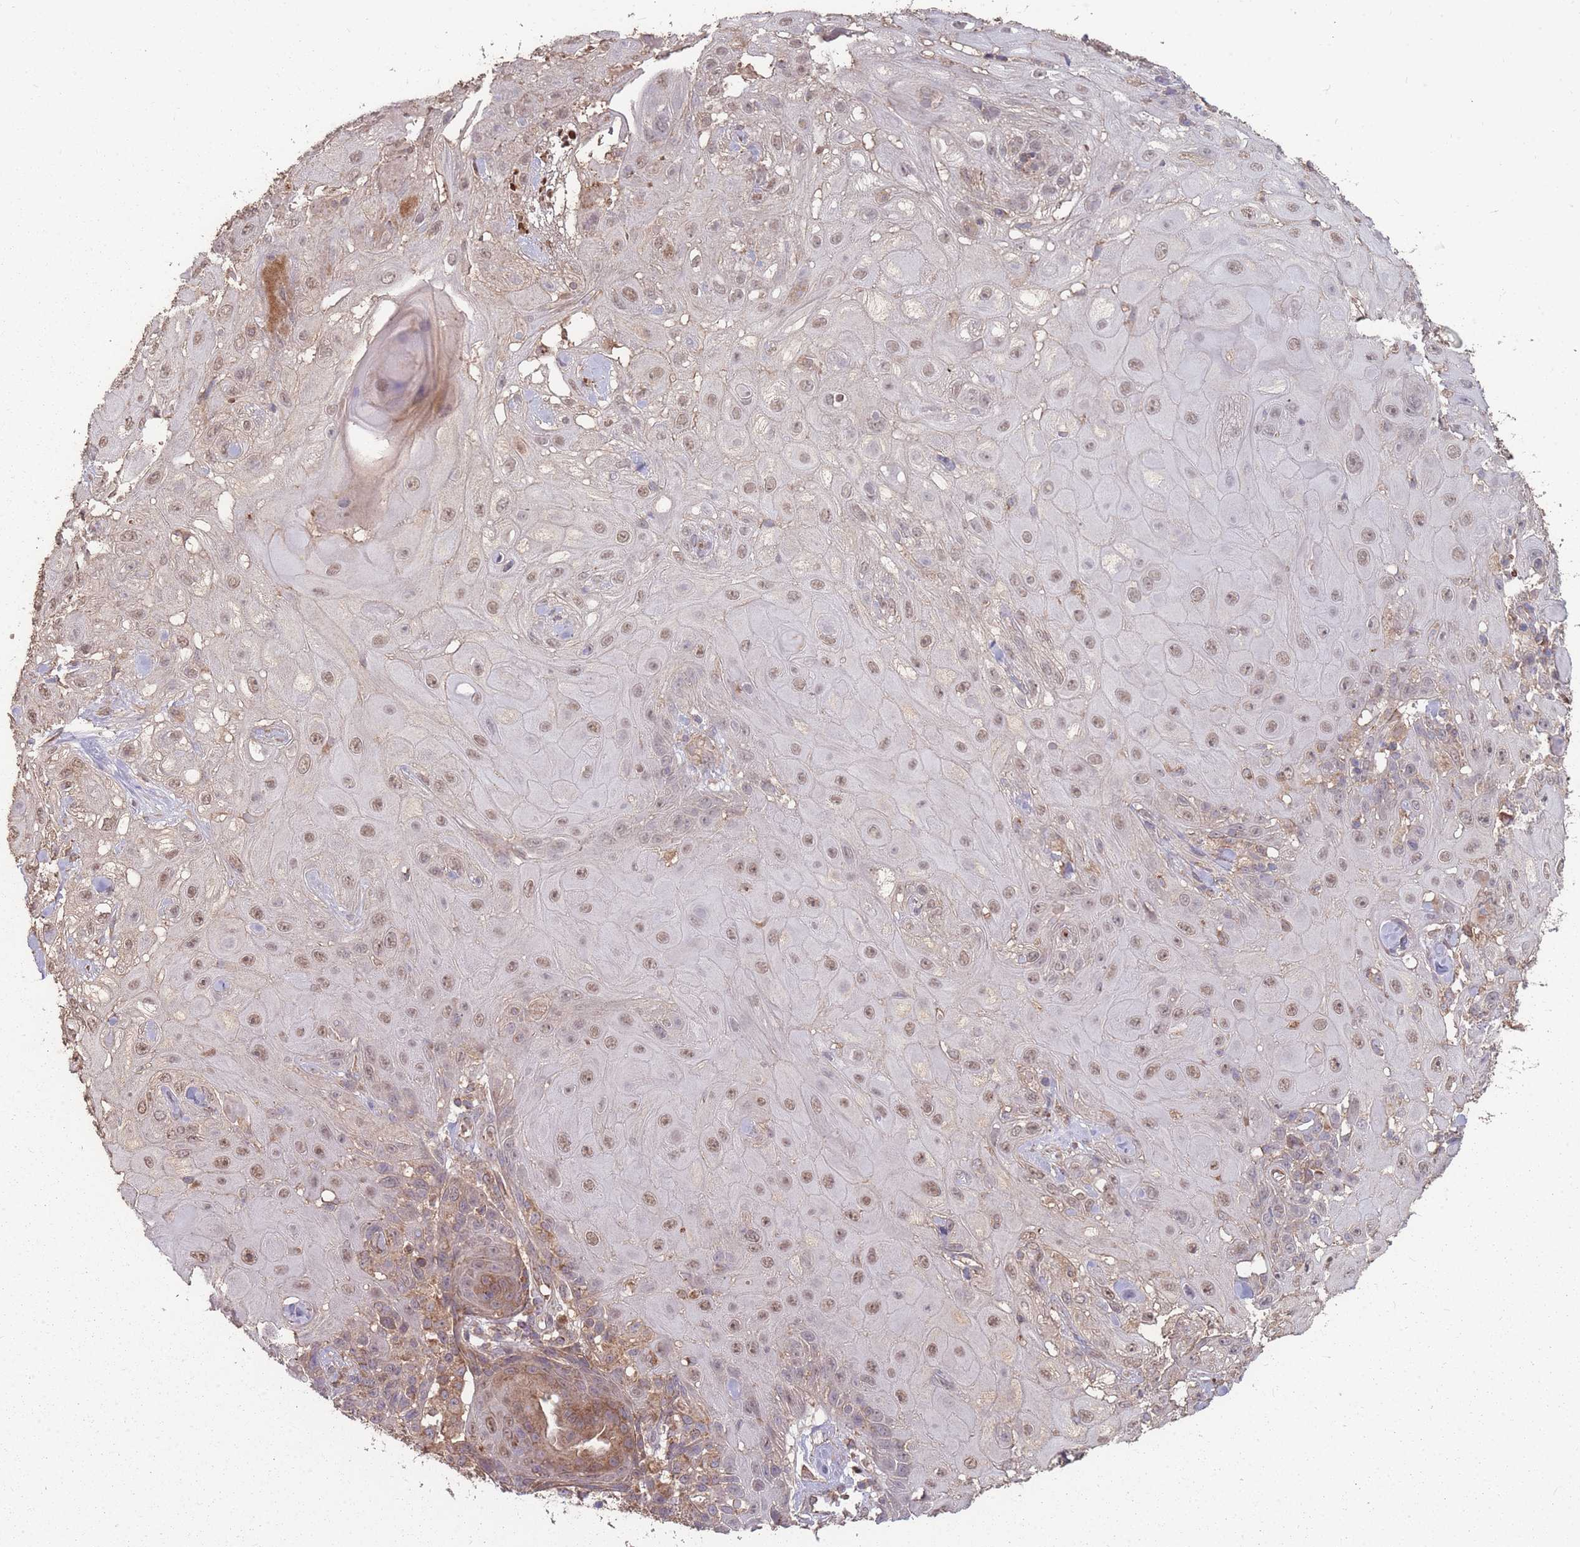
{"staining": {"intensity": "moderate", "quantity": ">75%", "location": "nuclear"}, "tissue": "skin cancer", "cell_type": "Tumor cells", "image_type": "cancer", "snomed": [{"axis": "morphology", "description": "Normal tissue, NOS"}, {"axis": "morphology", "description": "Squamous cell carcinoma, NOS"}, {"axis": "topography", "description": "Skin"}, {"axis": "topography", "description": "Cartilage tissue"}], "caption": "This photomicrograph shows immunohistochemistry staining of human squamous cell carcinoma (skin), with medium moderate nuclear positivity in approximately >75% of tumor cells.", "gene": "SLC35B4", "patient": {"sex": "female", "age": 79}}